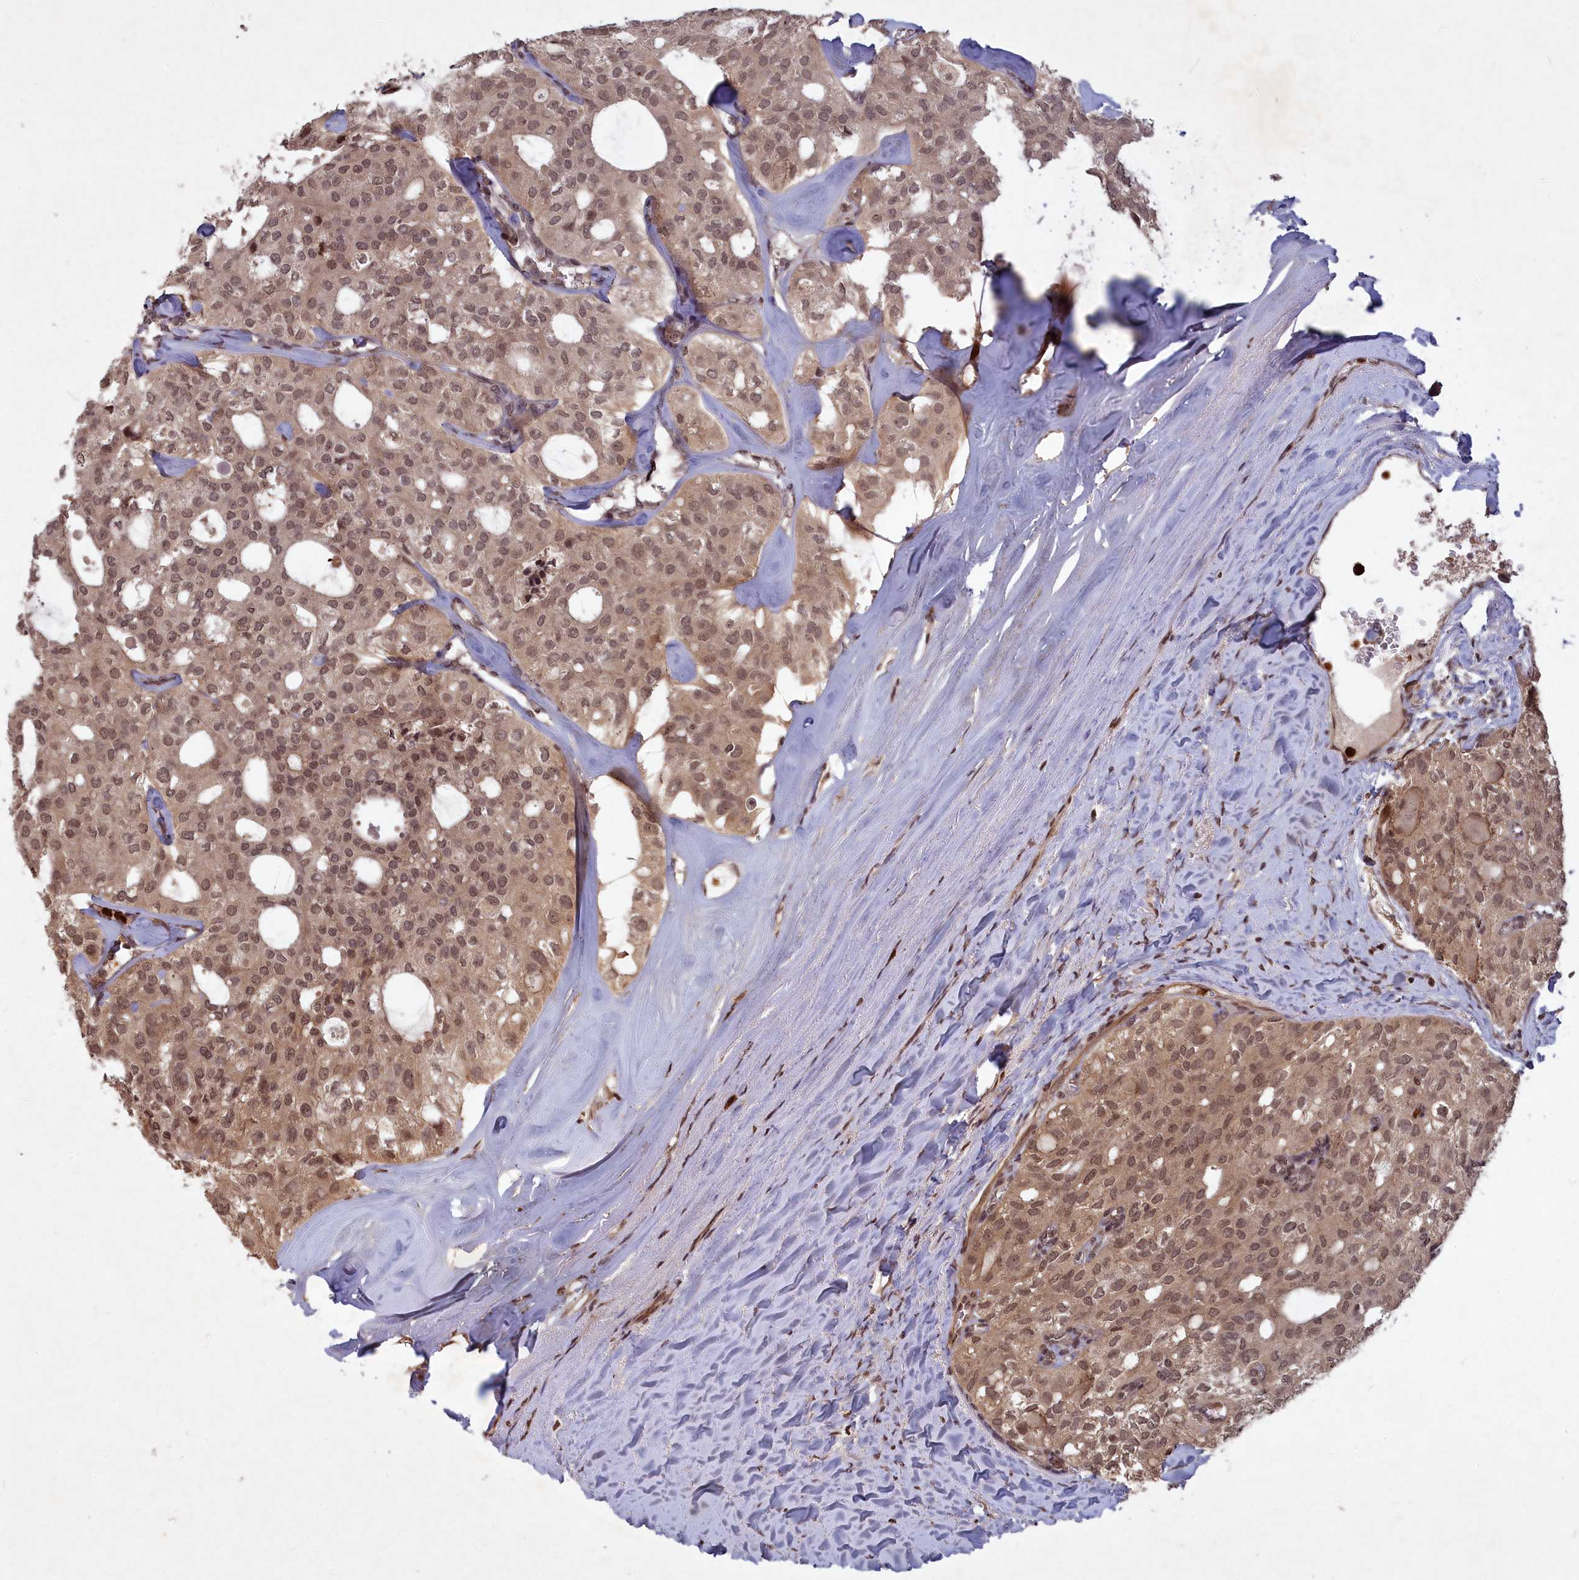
{"staining": {"intensity": "moderate", "quantity": ">75%", "location": "nuclear"}, "tissue": "thyroid cancer", "cell_type": "Tumor cells", "image_type": "cancer", "snomed": [{"axis": "morphology", "description": "Follicular adenoma carcinoma, NOS"}, {"axis": "topography", "description": "Thyroid gland"}], "caption": "Protein staining of follicular adenoma carcinoma (thyroid) tissue demonstrates moderate nuclear expression in approximately >75% of tumor cells.", "gene": "SRMS", "patient": {"sex": "male", "age": 75}}